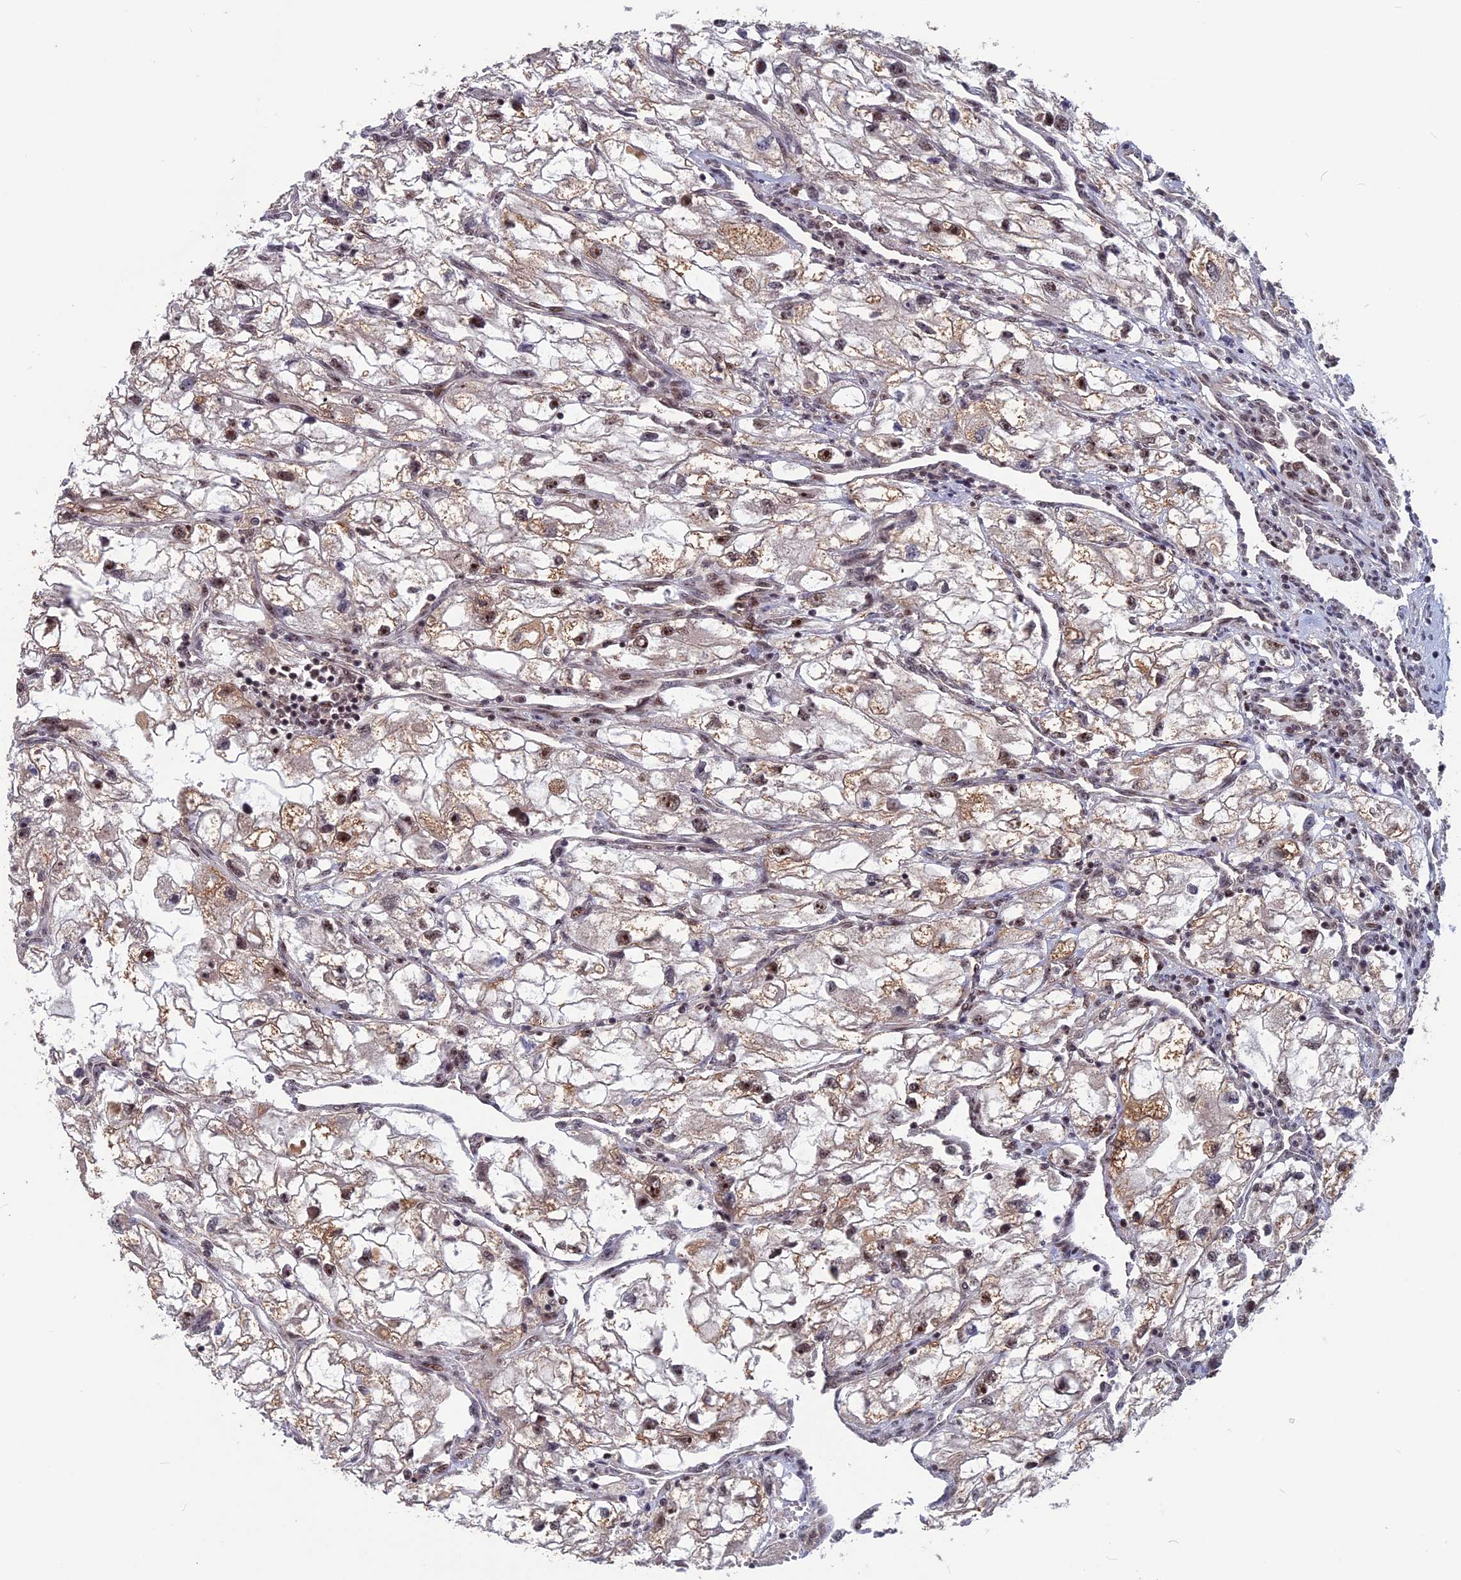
{"staining": {"intensity": "weak", "quantity": "<25%", "location": "cytoplasmic/membranous,nuclear"}, "tissue": "renal cancer", "cell_type": "Tumor cells", "image_type": "cancer", "snomed": [{"axis": "morphology", "description": "Adenocarcinoma, NOS"}, {"axis": "topography", "description": "Kidney"}], "caption": "Immunohistochemistry of human renal cancer reveals no positivity in tumor cells.", "gene": "CACTIN", "patient": {"sex": "female", "age": 70}}